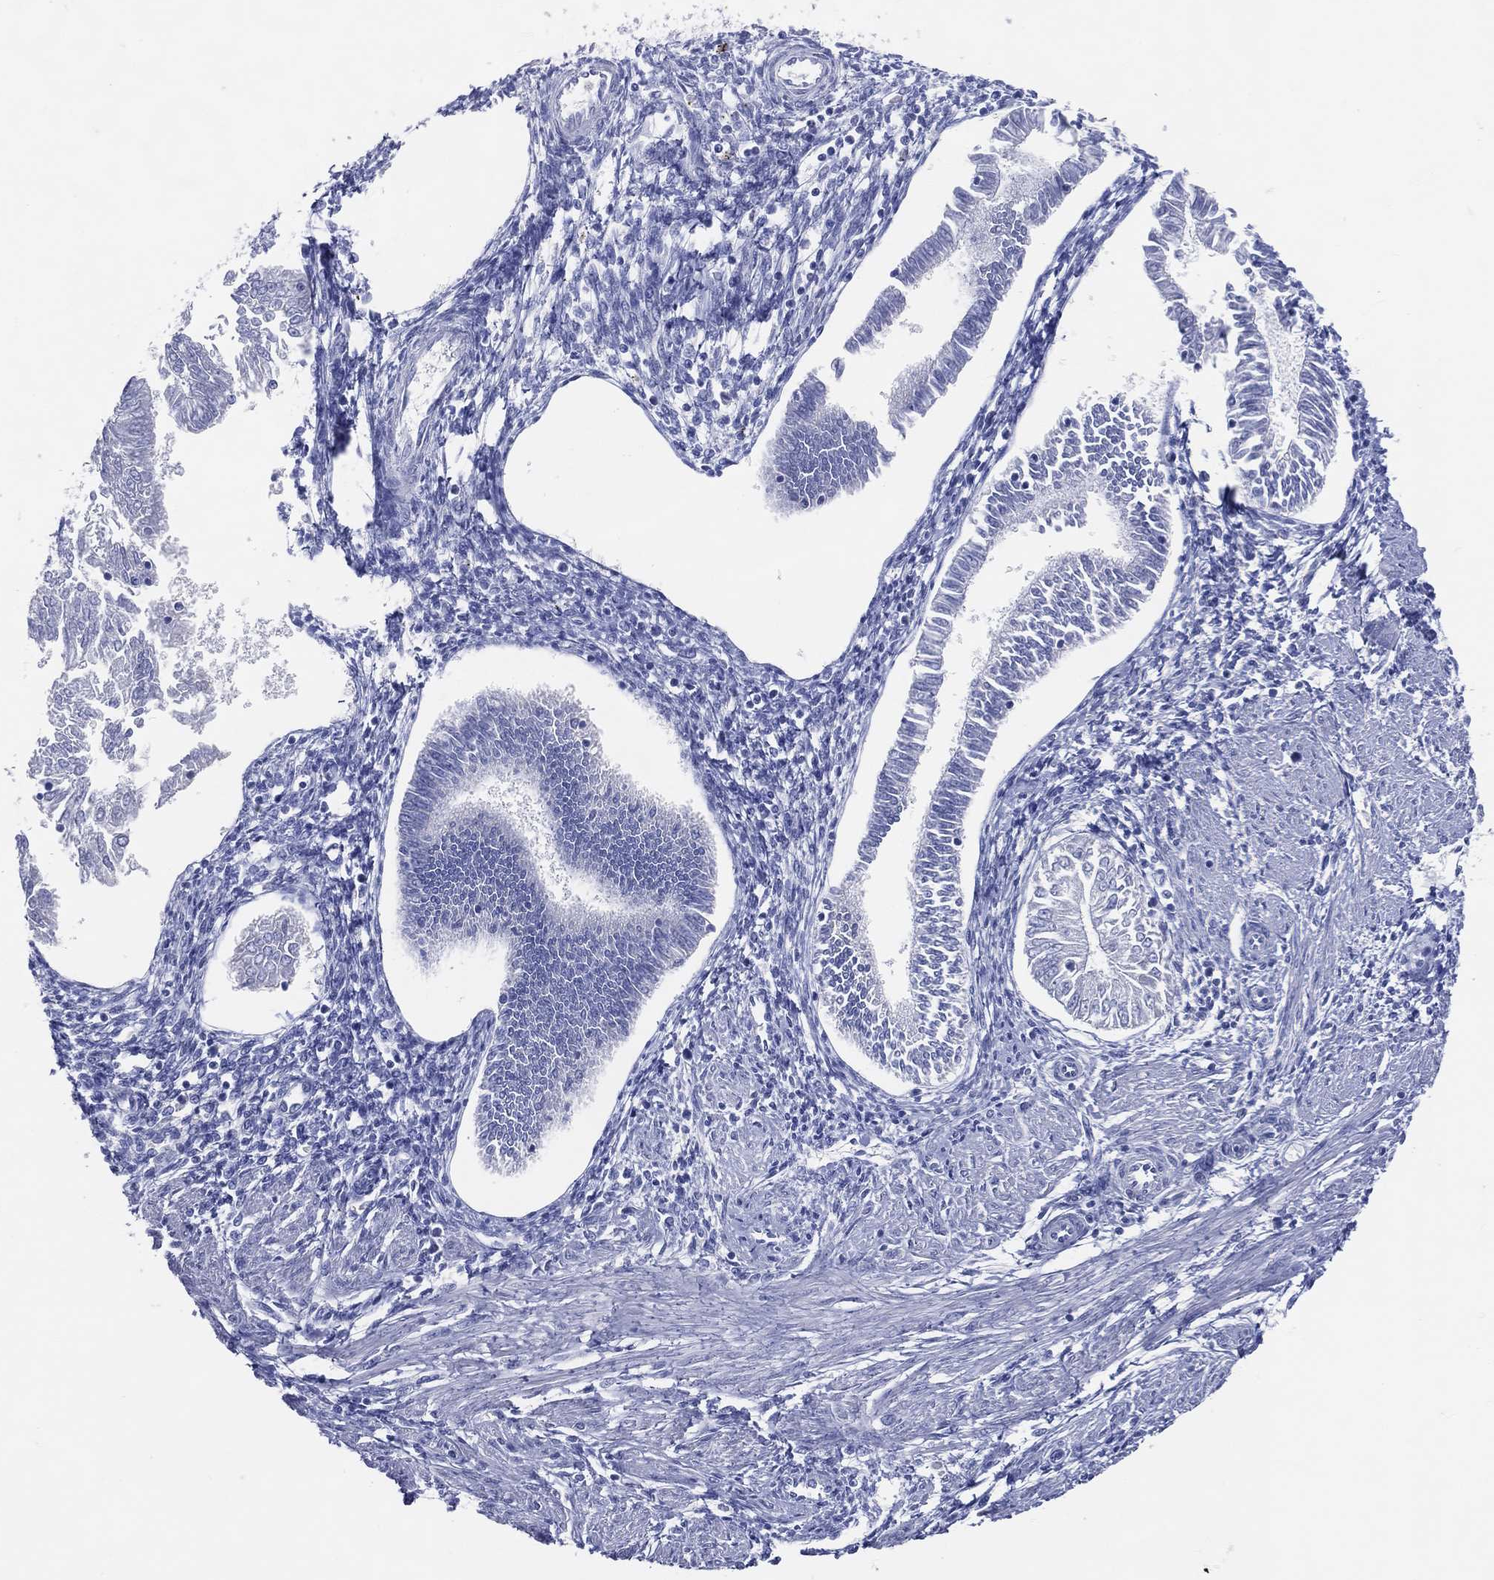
{"staining": {"intensity": "negative", "quantity": "none", "location": "none"}, "tissue": "endometrial cancer", "cell_type": "Tumor cells", "image_type": "cancer", "snomed": [{"axis": "morphology", "description": "Adenocarcinoma, NOS"}, {"axis": "topography", "description": "Endometrium"}], "caption": "This photomicrograph is of endometrial cancer (adenocarcinoma) stained with IHC to label a protein in brown with the nuclei are counter-stained blue. There is no positivity in tumor cells.", "gene": "DNAH6", "patient": {"sex": "female", "age": 53}}